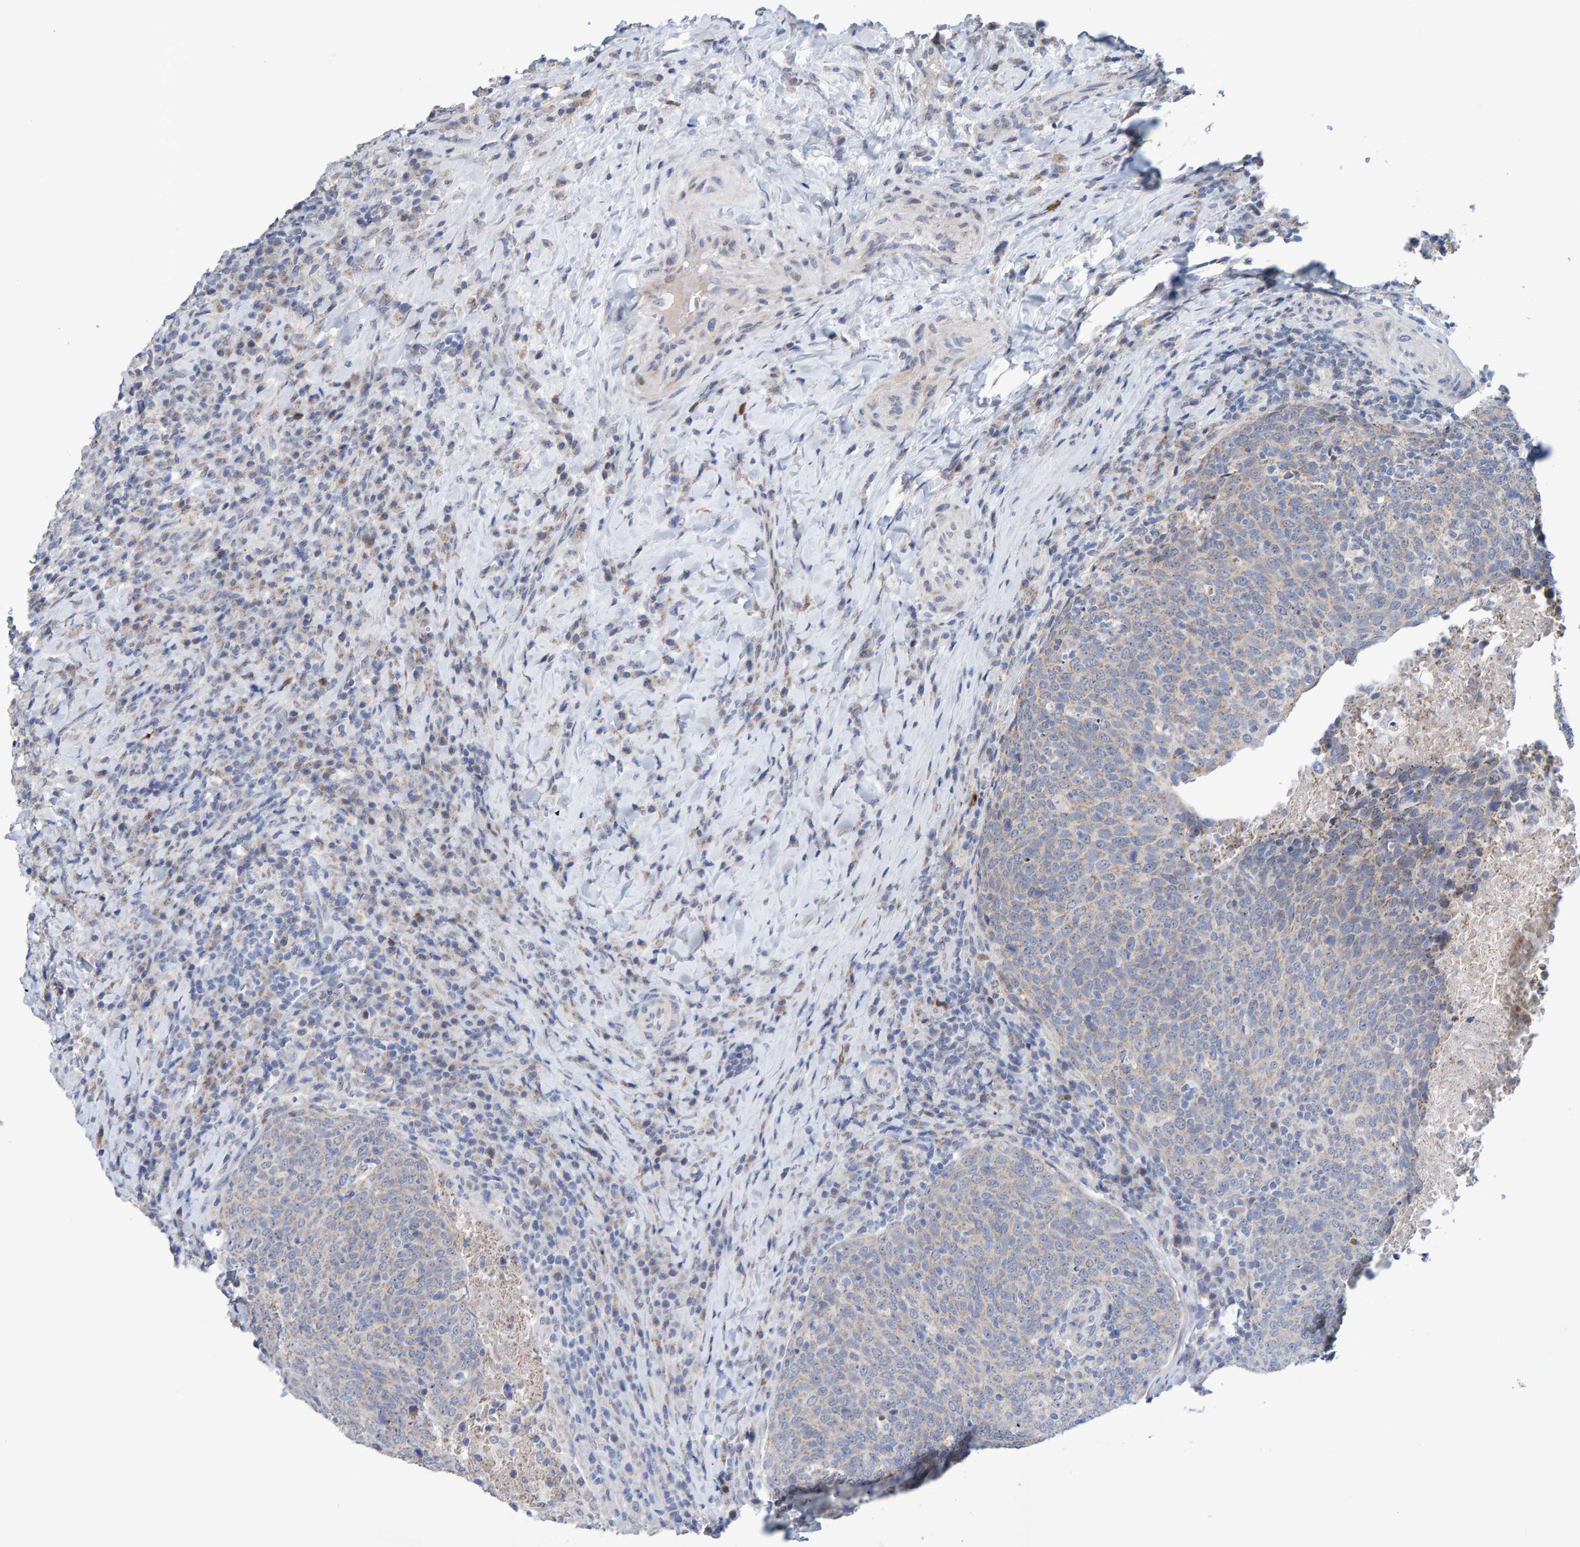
{"staining": {"intensity": "weak", "quantity": "<25%", "location": "cytoplasmic/membranous"}, "tissue": "head and neck cancer", "cell_type": "Tumor cells", "image_type": "cancer", "snomed": [{"axis": "morphology", "description": "Squamous cell carcinoma, NOS"}, {"axis": "morphology", "description": "Squamous cell carcinoma, metastatic, NOS"}, {"axis": "topography", "description": "Lymph node"}, {"axis": "topography", "description": "Head-Neck"}], "caption": "This photomicrograph is of head and neck cancer (metastatic squamous cell carcinoma) stained with immunohistochemistry (IHC) to label a protein in brown with the nuclei are counter-stained blue. There is no staining in tumor cells.", "gene": "USP43", "patient": {"sex": "male", "age": 62}}